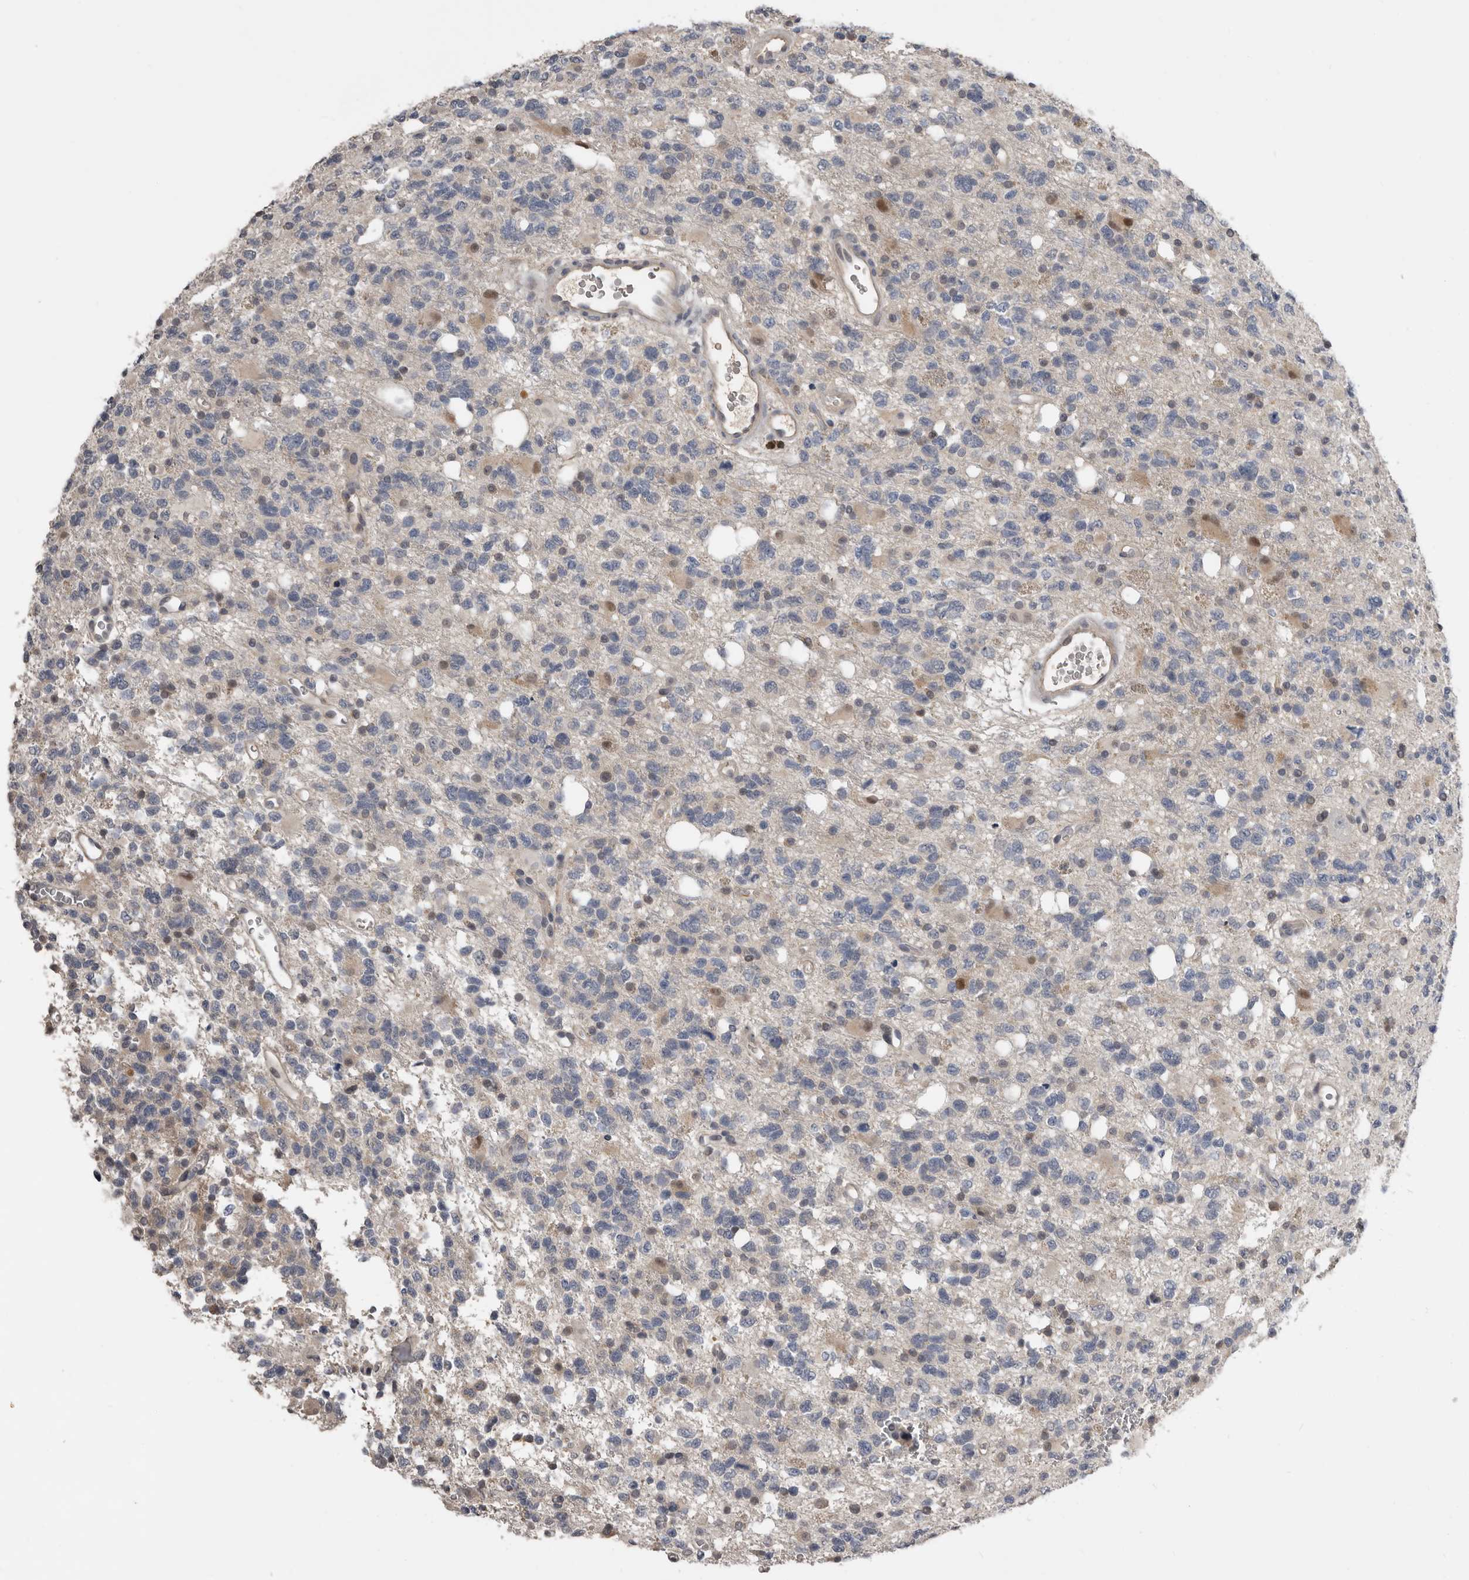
{"staining": {"intensity": "negative", "quantity": "none", "location": "none"}, "tissue": "glioma", "cell_type": "Tumor cells", "image_type": "cancer", "snomed": [{"axis": "morphology", "description": "Glioma, malignant, High grade"}, {"axis": "topography", "description": "Brain"}], "caption": "Tumor cells are negative for brown protein staining in malignant glioma (high-grade).", "gene": "RBKS", "patient": {"sex": "female", "age": 62}}